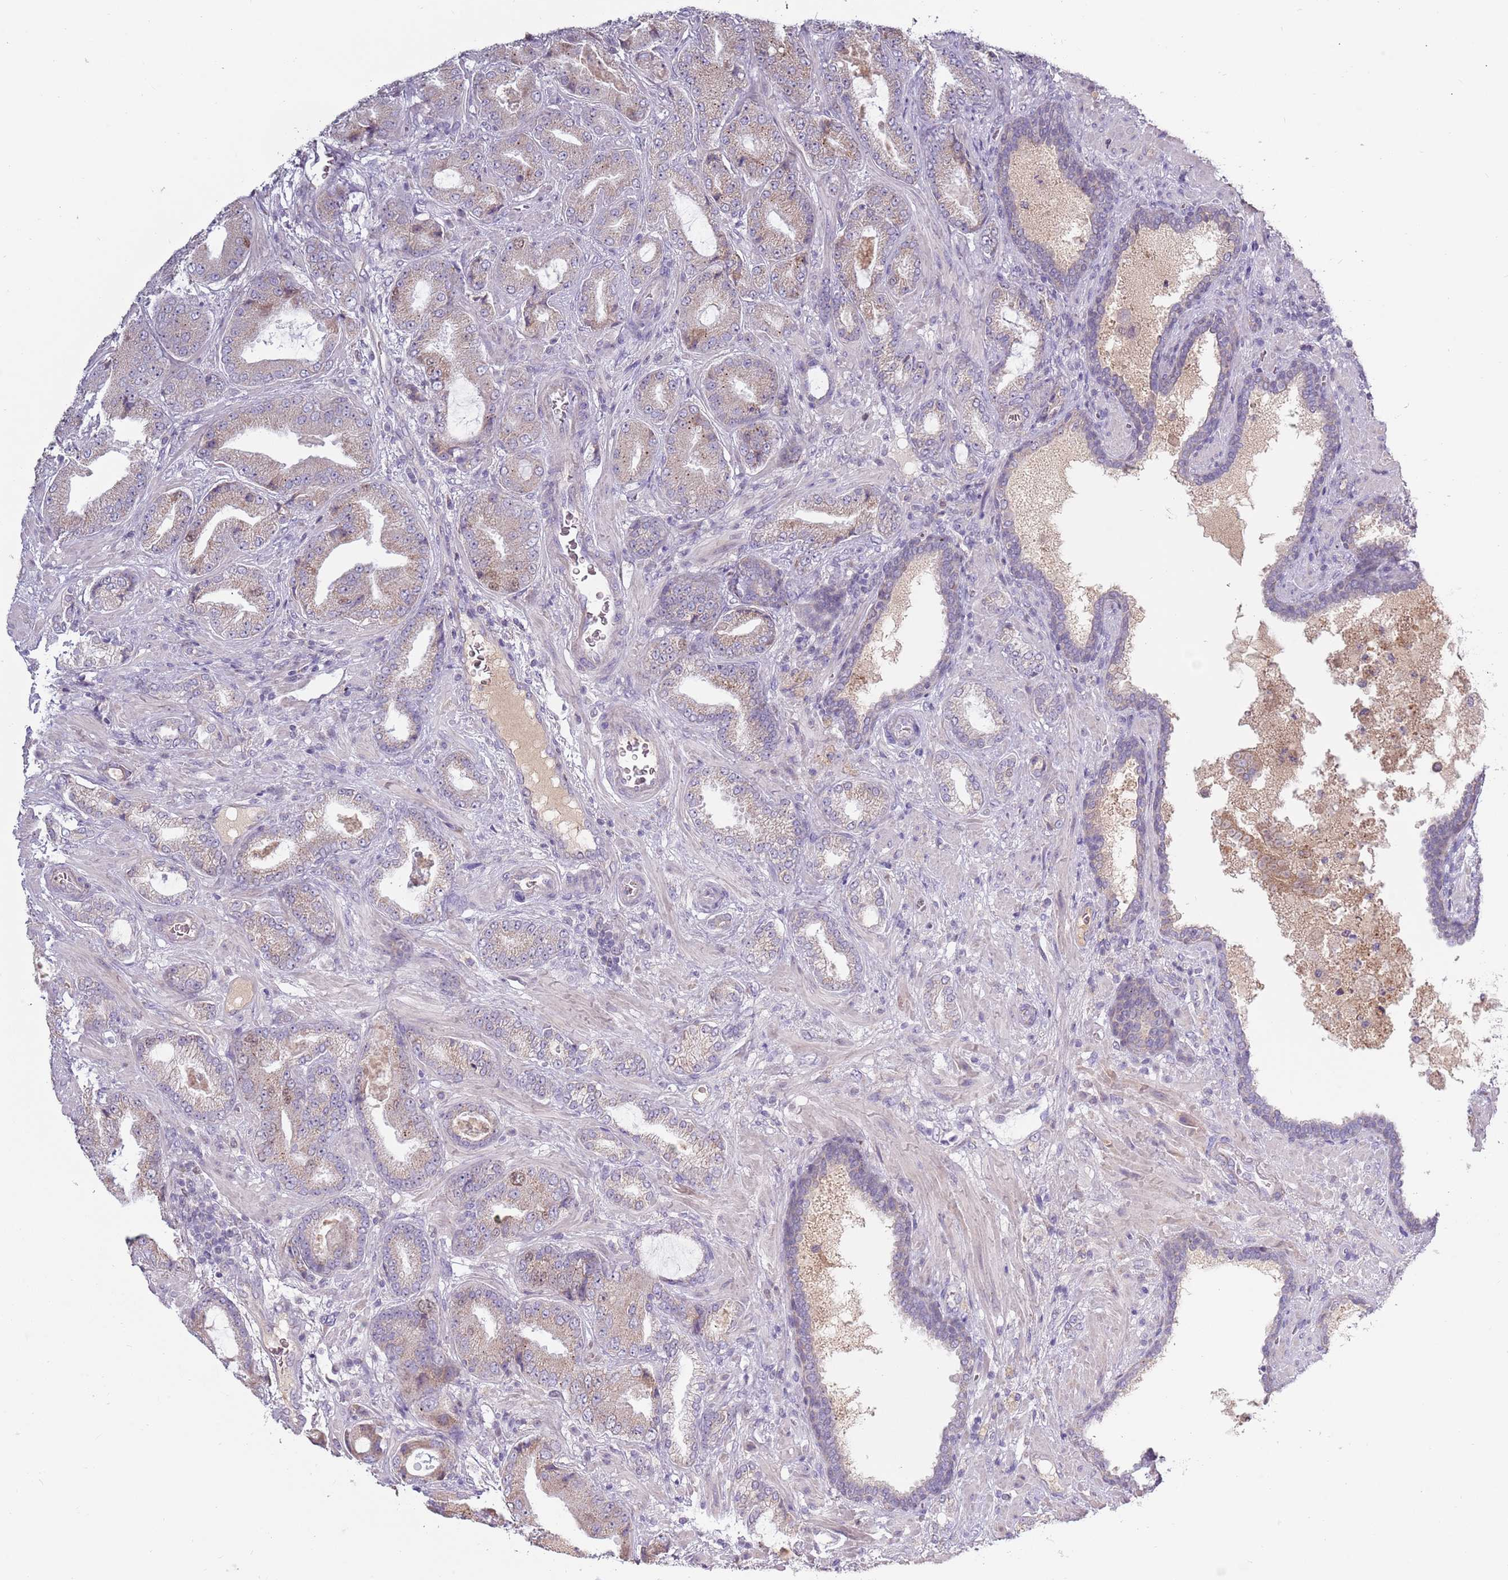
{"staining": {"intensity": "weak", "quantity": "<25%", "location": "cytoplasmic/membranous"}, "tissue": "prostate cancer", "cell_type": "Tumor cells", "image_type": "cancer", "snomed": [{"axis": "morphology", "description": "Adenocarcinoma, High grade"}, {"axis": "topography", "description": "Prostate"}], "caption": "Human prostate cancer stained for a protein using immunohistochemistry displays no positivity in tumor cells.", "gene": "SYS1", "patient": {"sex": "male", "age": 68}}